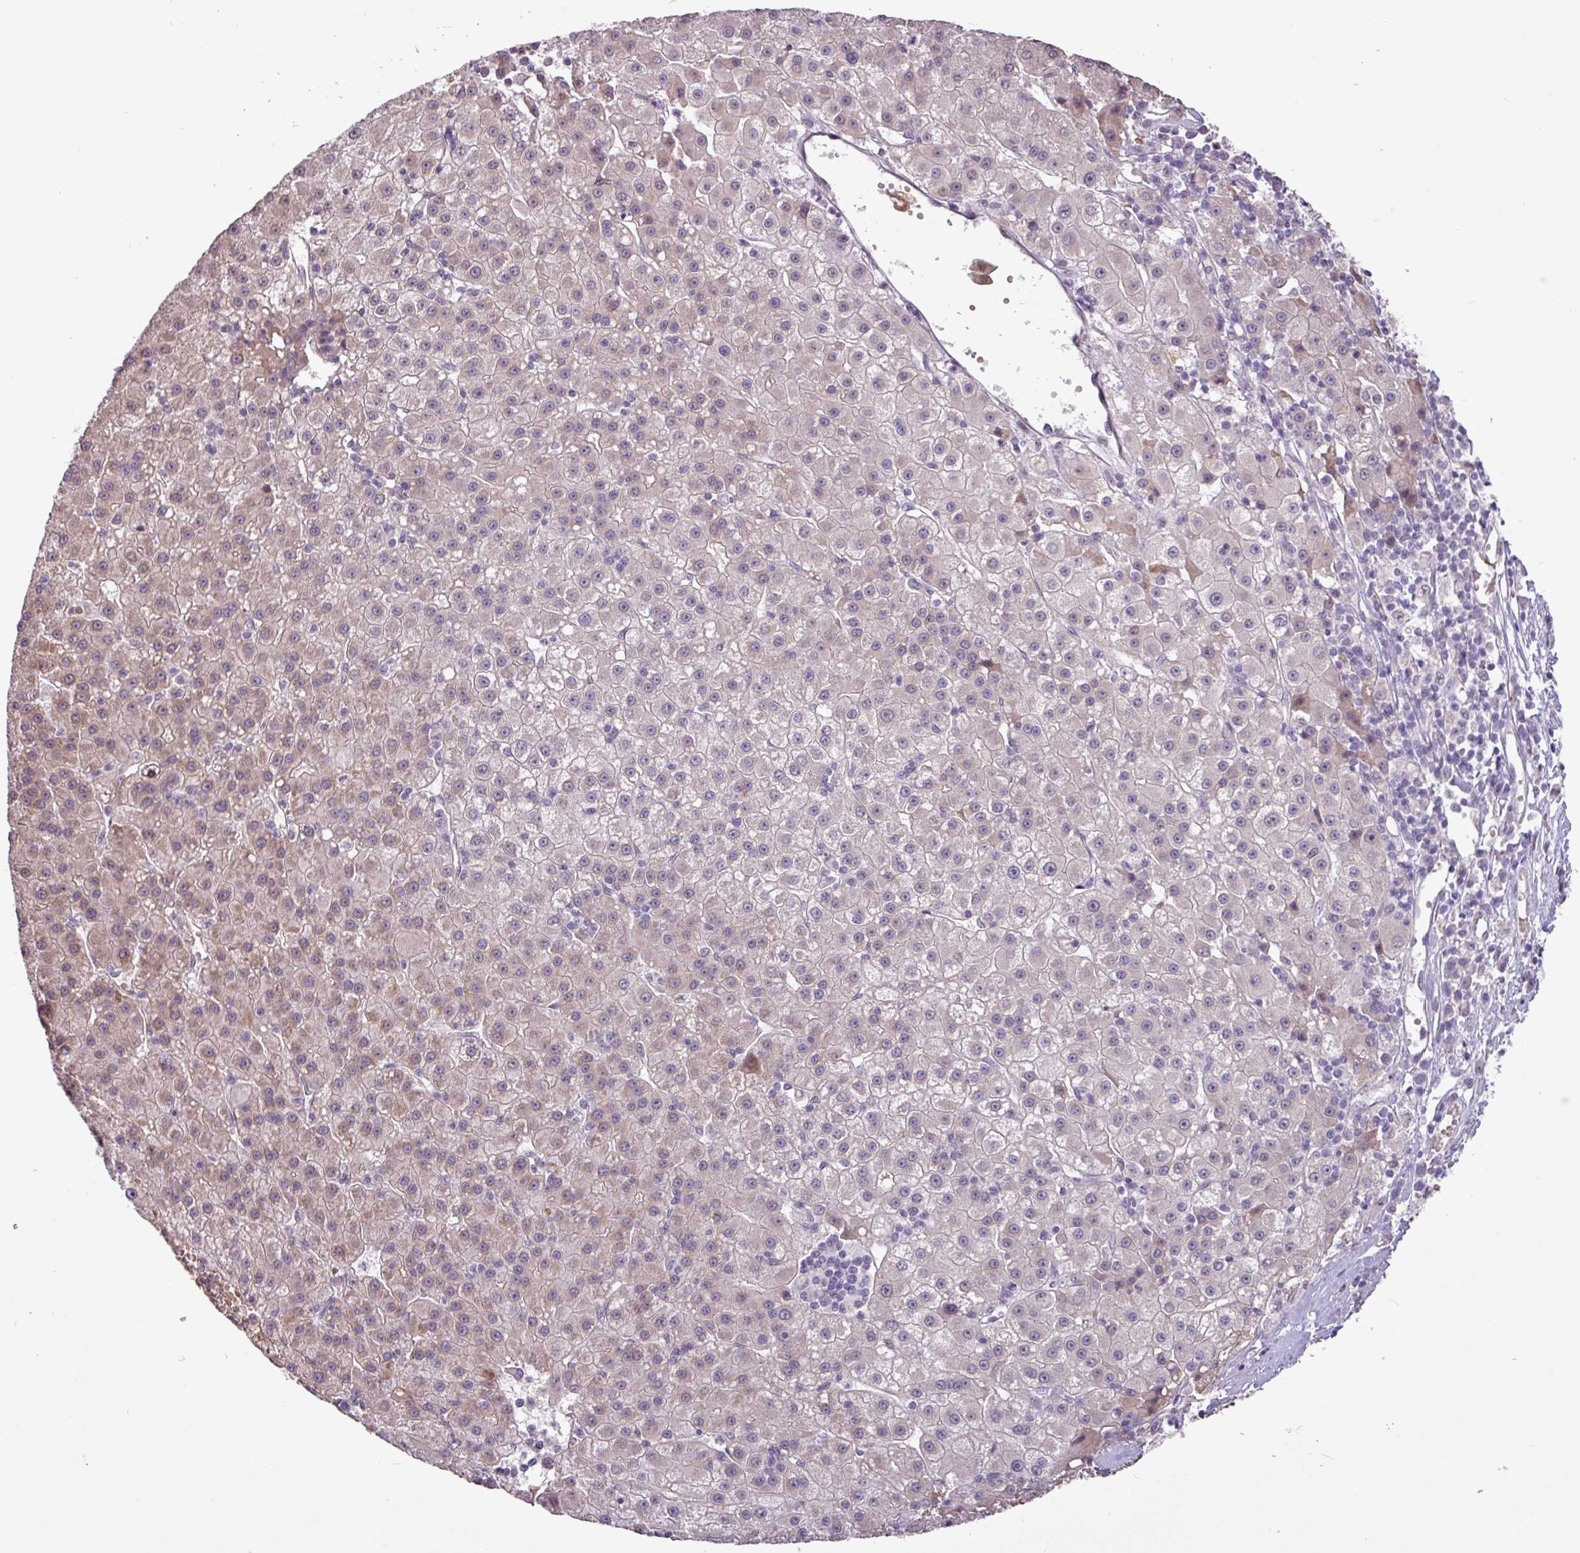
{"staining": {"intensity": "weak", "quantity": "<25%", "location": "cytoplasmic/membranous"}, "tissue": "liver cancer", "cell_type": "Tumor cells", "image_type": "cancer", "snomed": [{"axis": "morphology", "description": "Carcinoma, Hepatocellular, NOS"}, {"axis": "topography", "description": "Liver"}], "caption": "Immunohistochemistry of hepatocellular carcinoma (liver) demonstrates no staining in tumor cells. The staining is performed using DAB brown chromogen with nuclei counter-stained in using hematoxylin.", "gene": "L3MBTL3", "patient": {"sex": "male", "age": 76}}